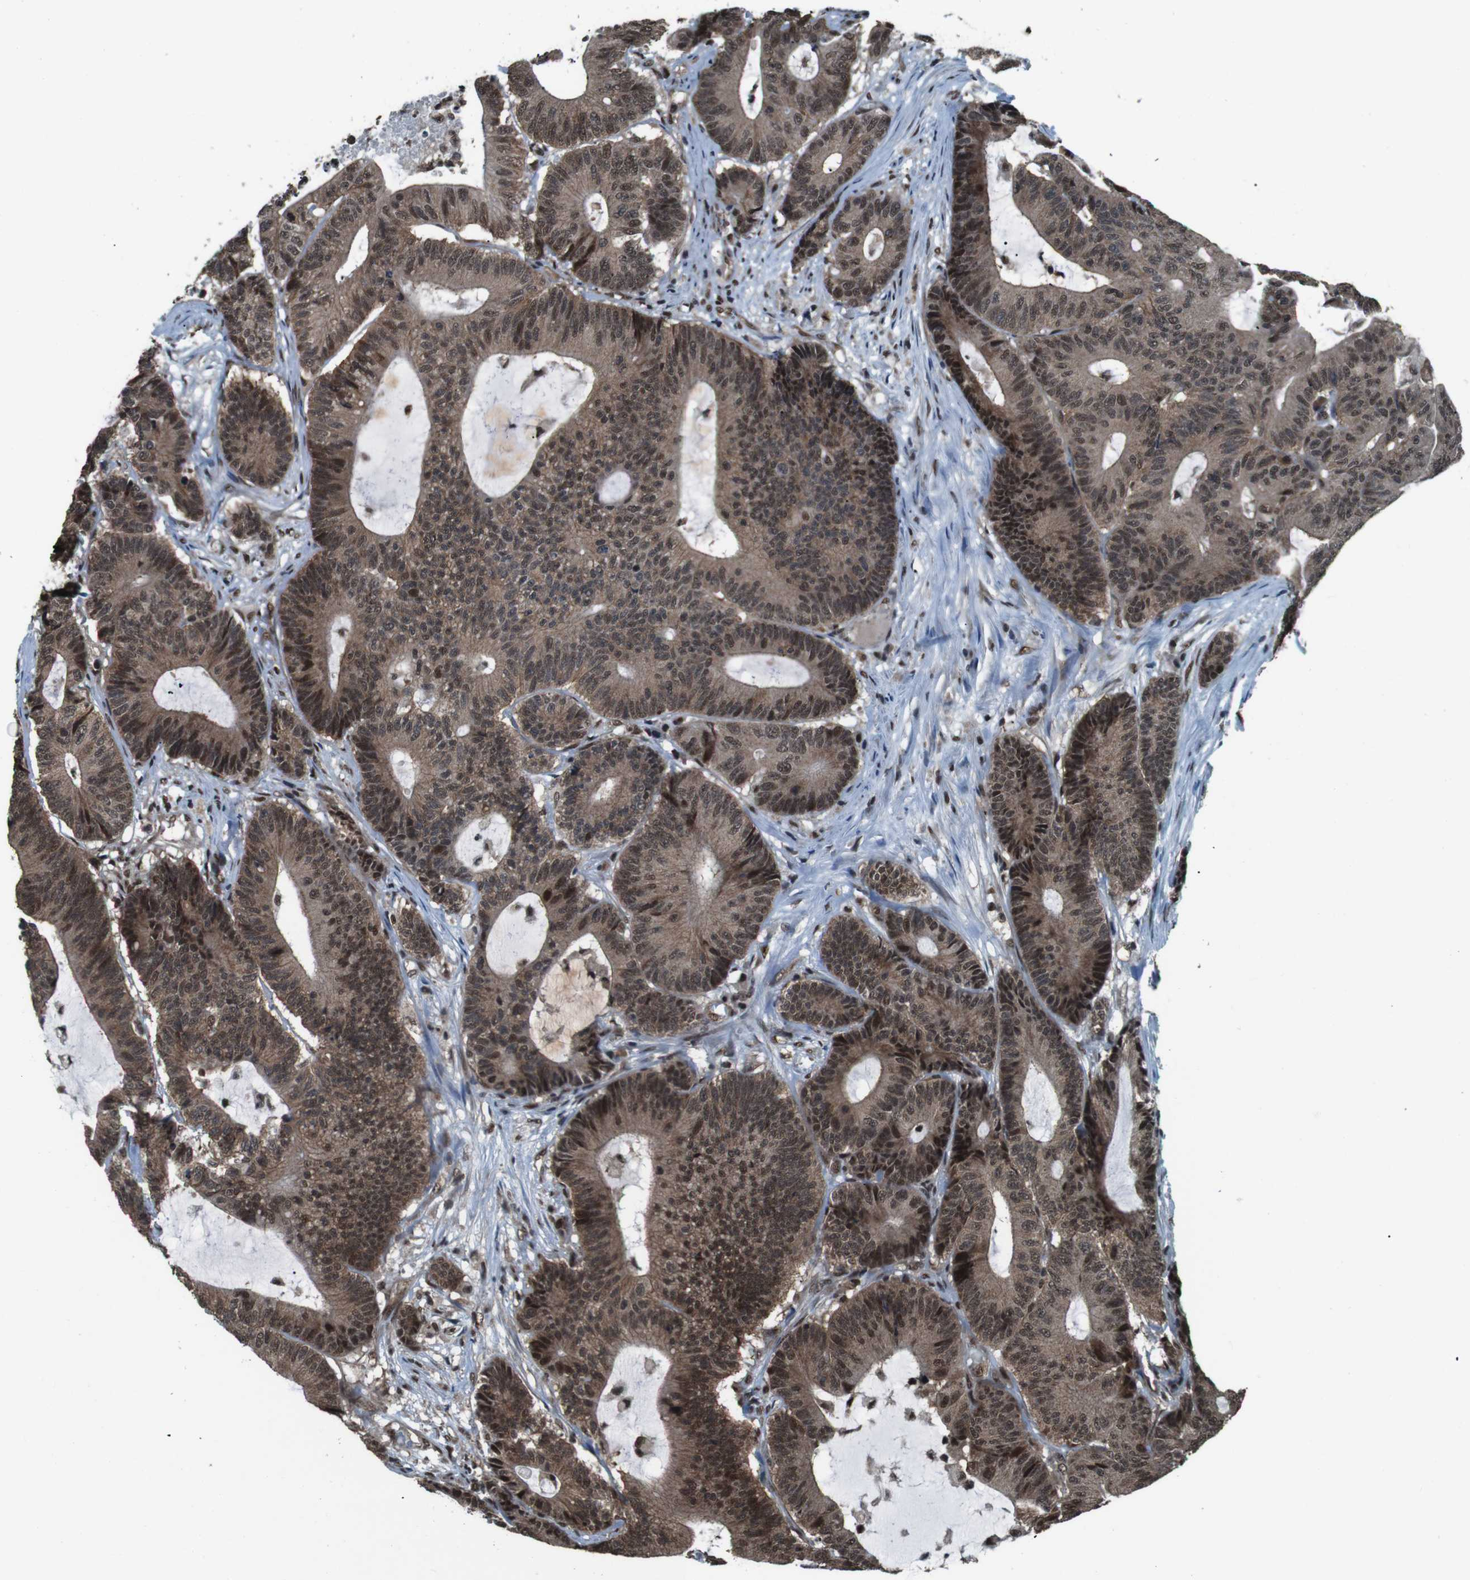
{"staining": {"intensity": "moderate", "quantity": ">75%", "location": "cytoplasmic/membranous,nuclear"}, "tissue": "colorectal cancer", "cell_type": "Tumor cells", "image_type": "cancer", "snomed": [{"axis": "morphology", "description": "Adenocarcinoma, NOS"}, {"axis": "topography", "description": "Colon"}], "caption": "High-magnification brightfield microscopy of colorectal adenocarcinoma stained with DAB (3,3'-diaminobenzidine) (brown) and counterstained with hematoxylin (blue). tumor cells exhibit moderate cytoplasmic/membranous and nuclear positivity is seen in approximately>75% of cells.", "gene": "NR4A2", "patient": {"sex": "female", "age": 84}}